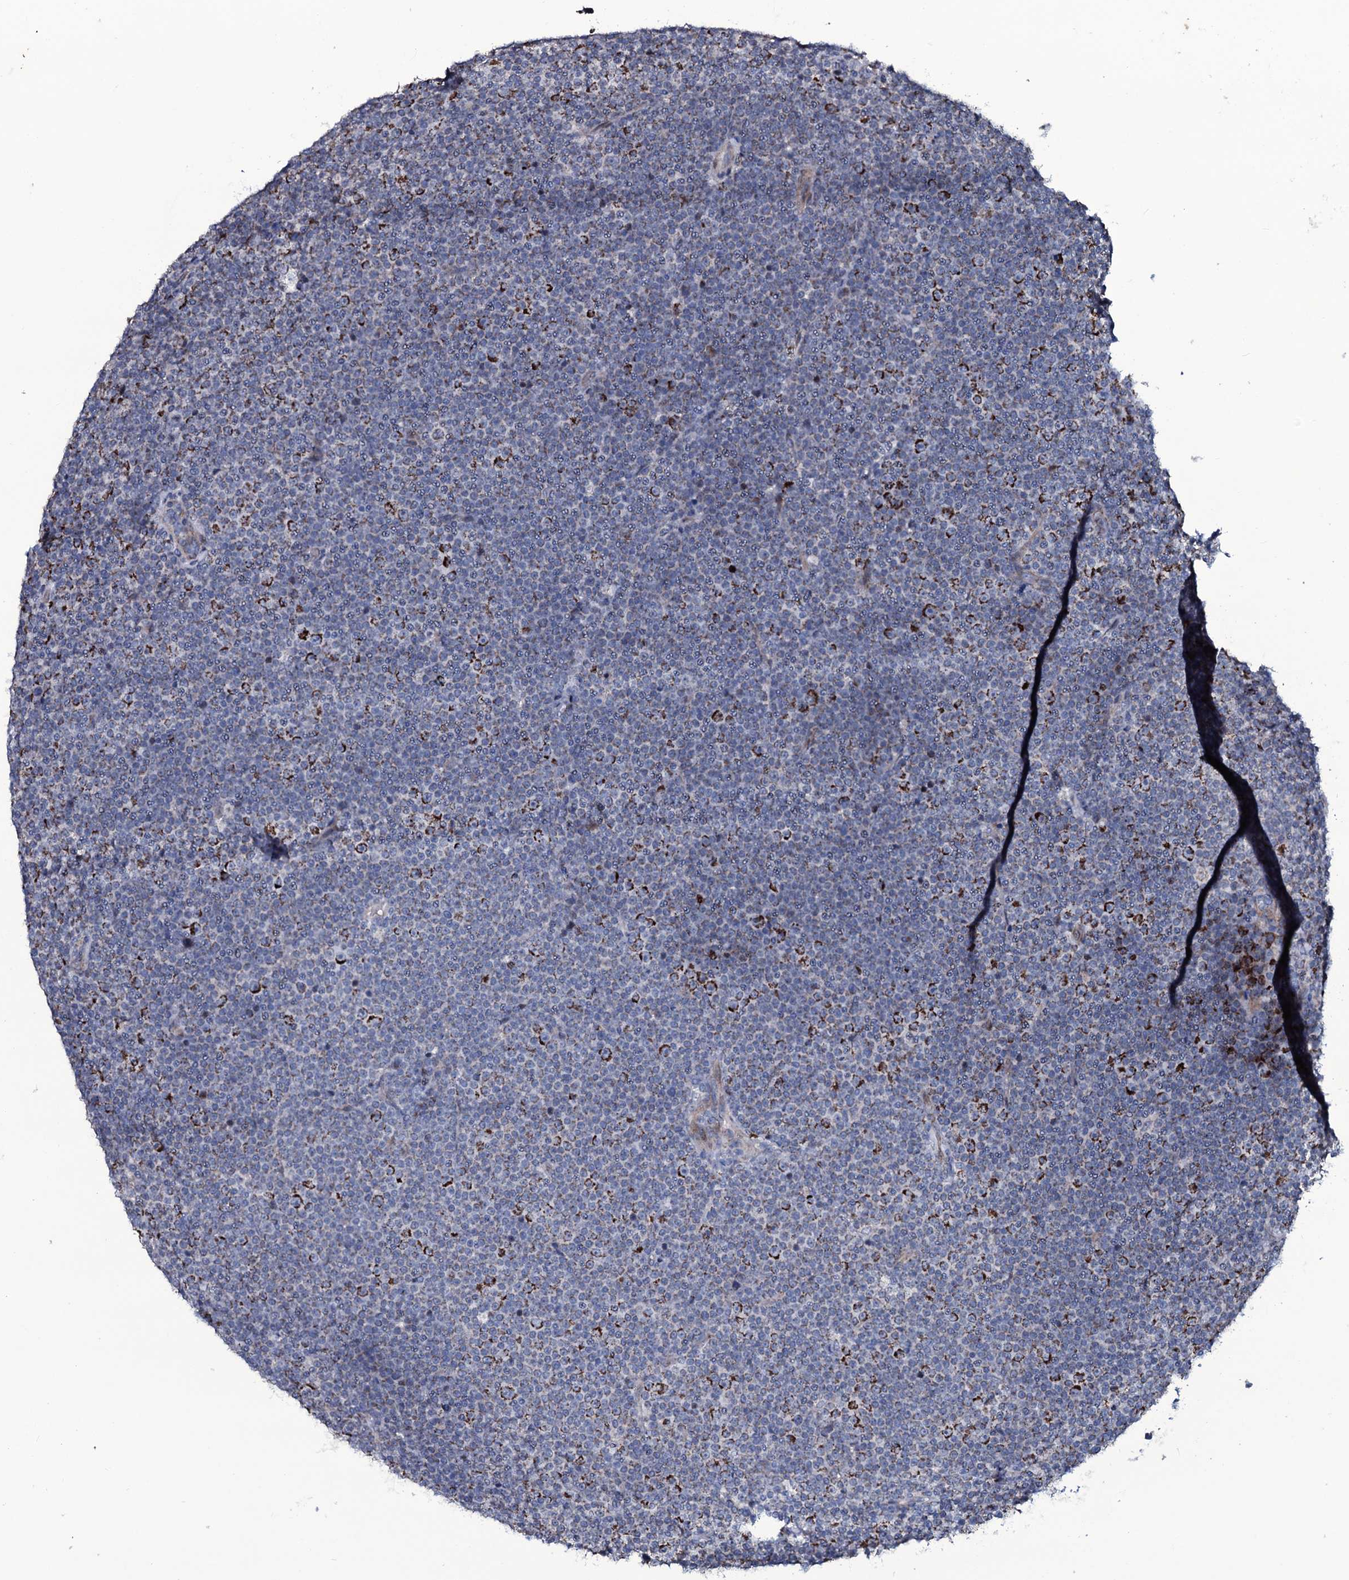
{"staining": {"intensity": "strong", "quantity": "<25%", "location": "cytoplasmic/membranous"}, "tissue": "lymphoma", "cell_type": "Tumor cells", "image_type": "cancer", "snomed": [{"axis": "morphology", "description": "Malignant lymphoma, non-Hodgkin's type, Low grade"}, {"axis": "topography", "description": "Lymph node"}], "caption": "Lymphoma tissue exhibits strong cytoplasmic/membranous staining in approximately <25% of tumor cells, visualized by immunohistochemistry.", "gene": "WIPF3", "patient": {"sex": "female", "age": 67}}